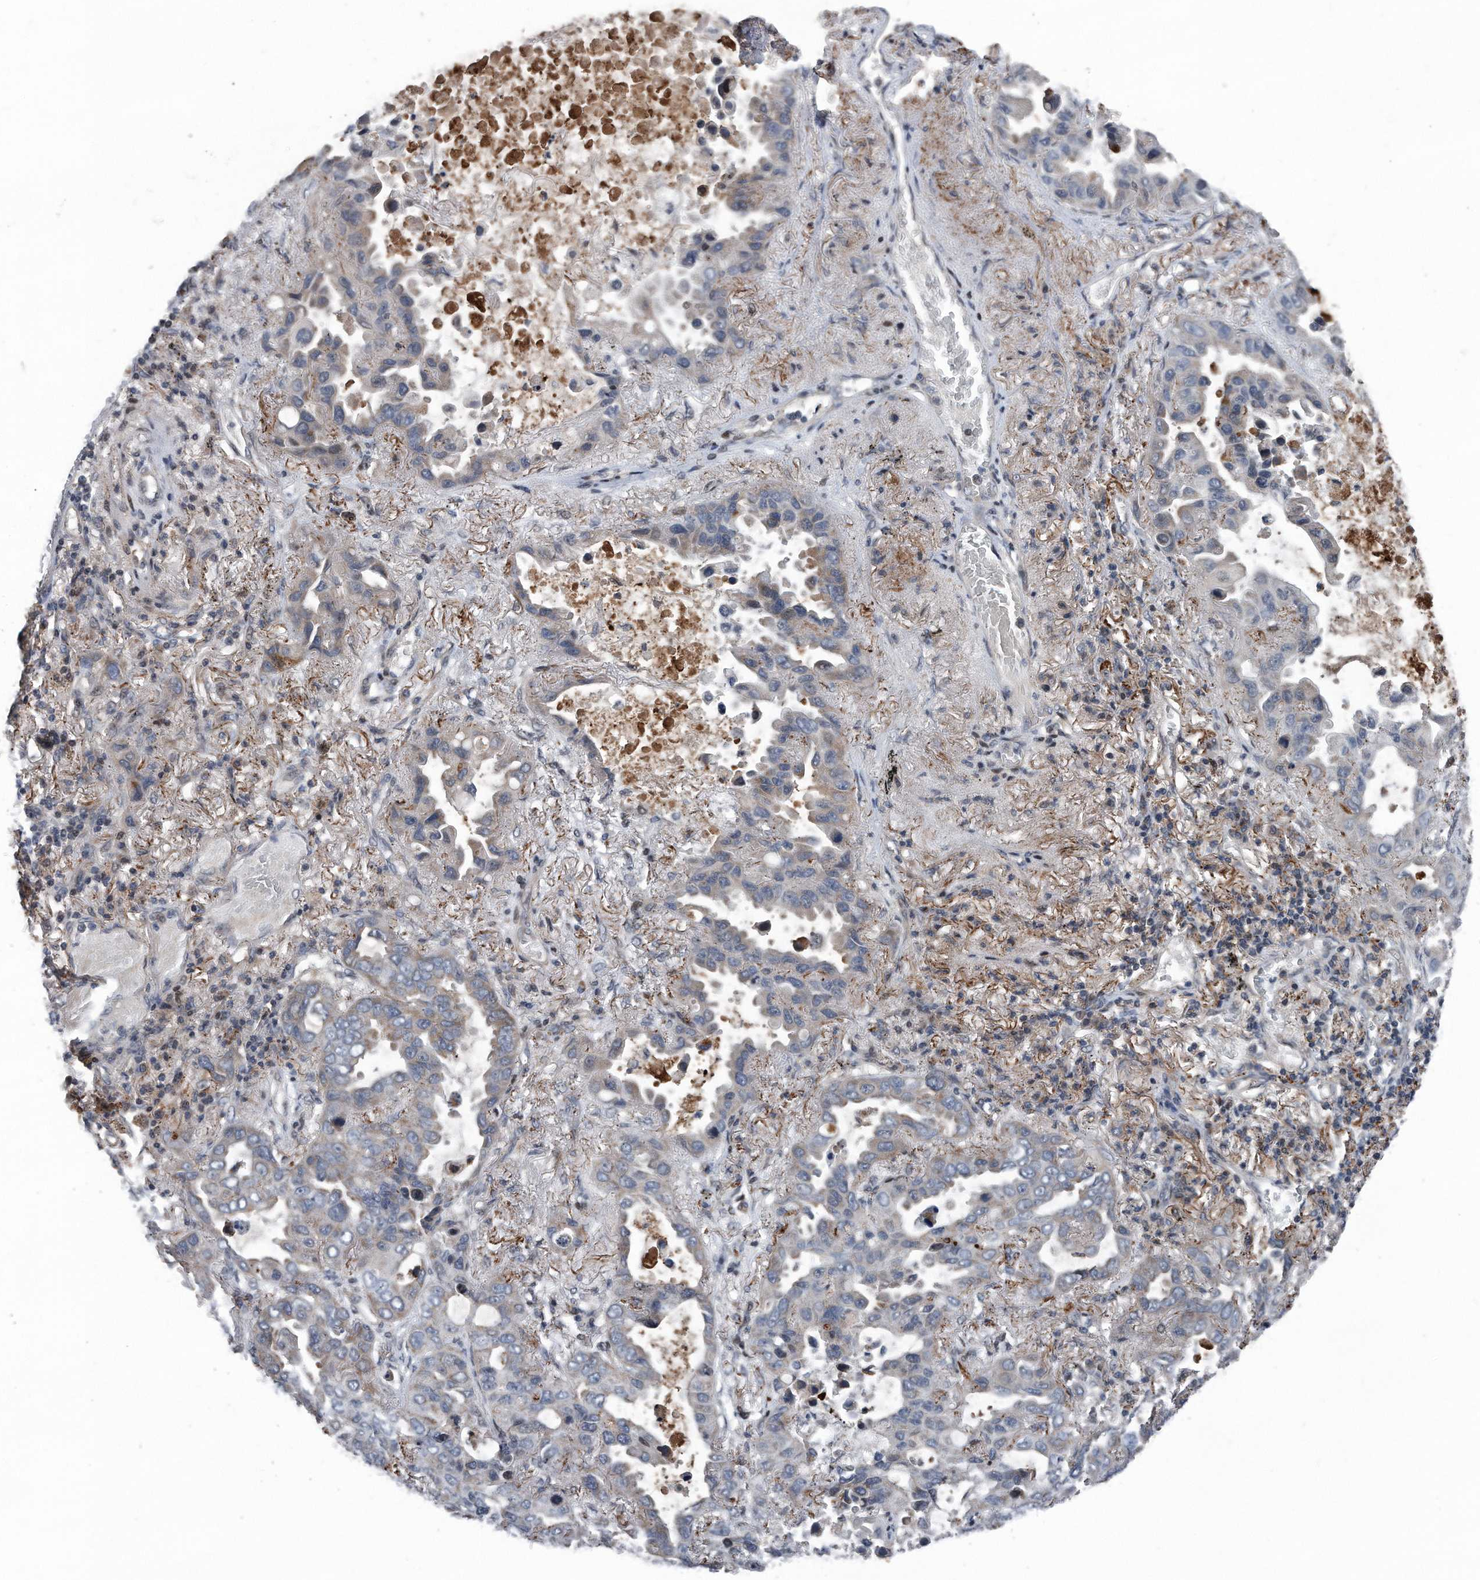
{"staining": {"intensity": "weak", "quantity": "<25%", "location": "cytoplasmic/membranous"}, "tissue": "lung cancer", "cell_type": "Tumor cells", "image_type": "cancer", "snomed": [{"axis": "morphology", "description": "Adenocarcinoma, NOS"}, {"axis": "topography", "description": "Lung"}], "caption": "Tumor cells show no significant positivity in adenocarcinoma (lung).", "gene": "DST", "patient": {"sex": "male", "age": 64}}